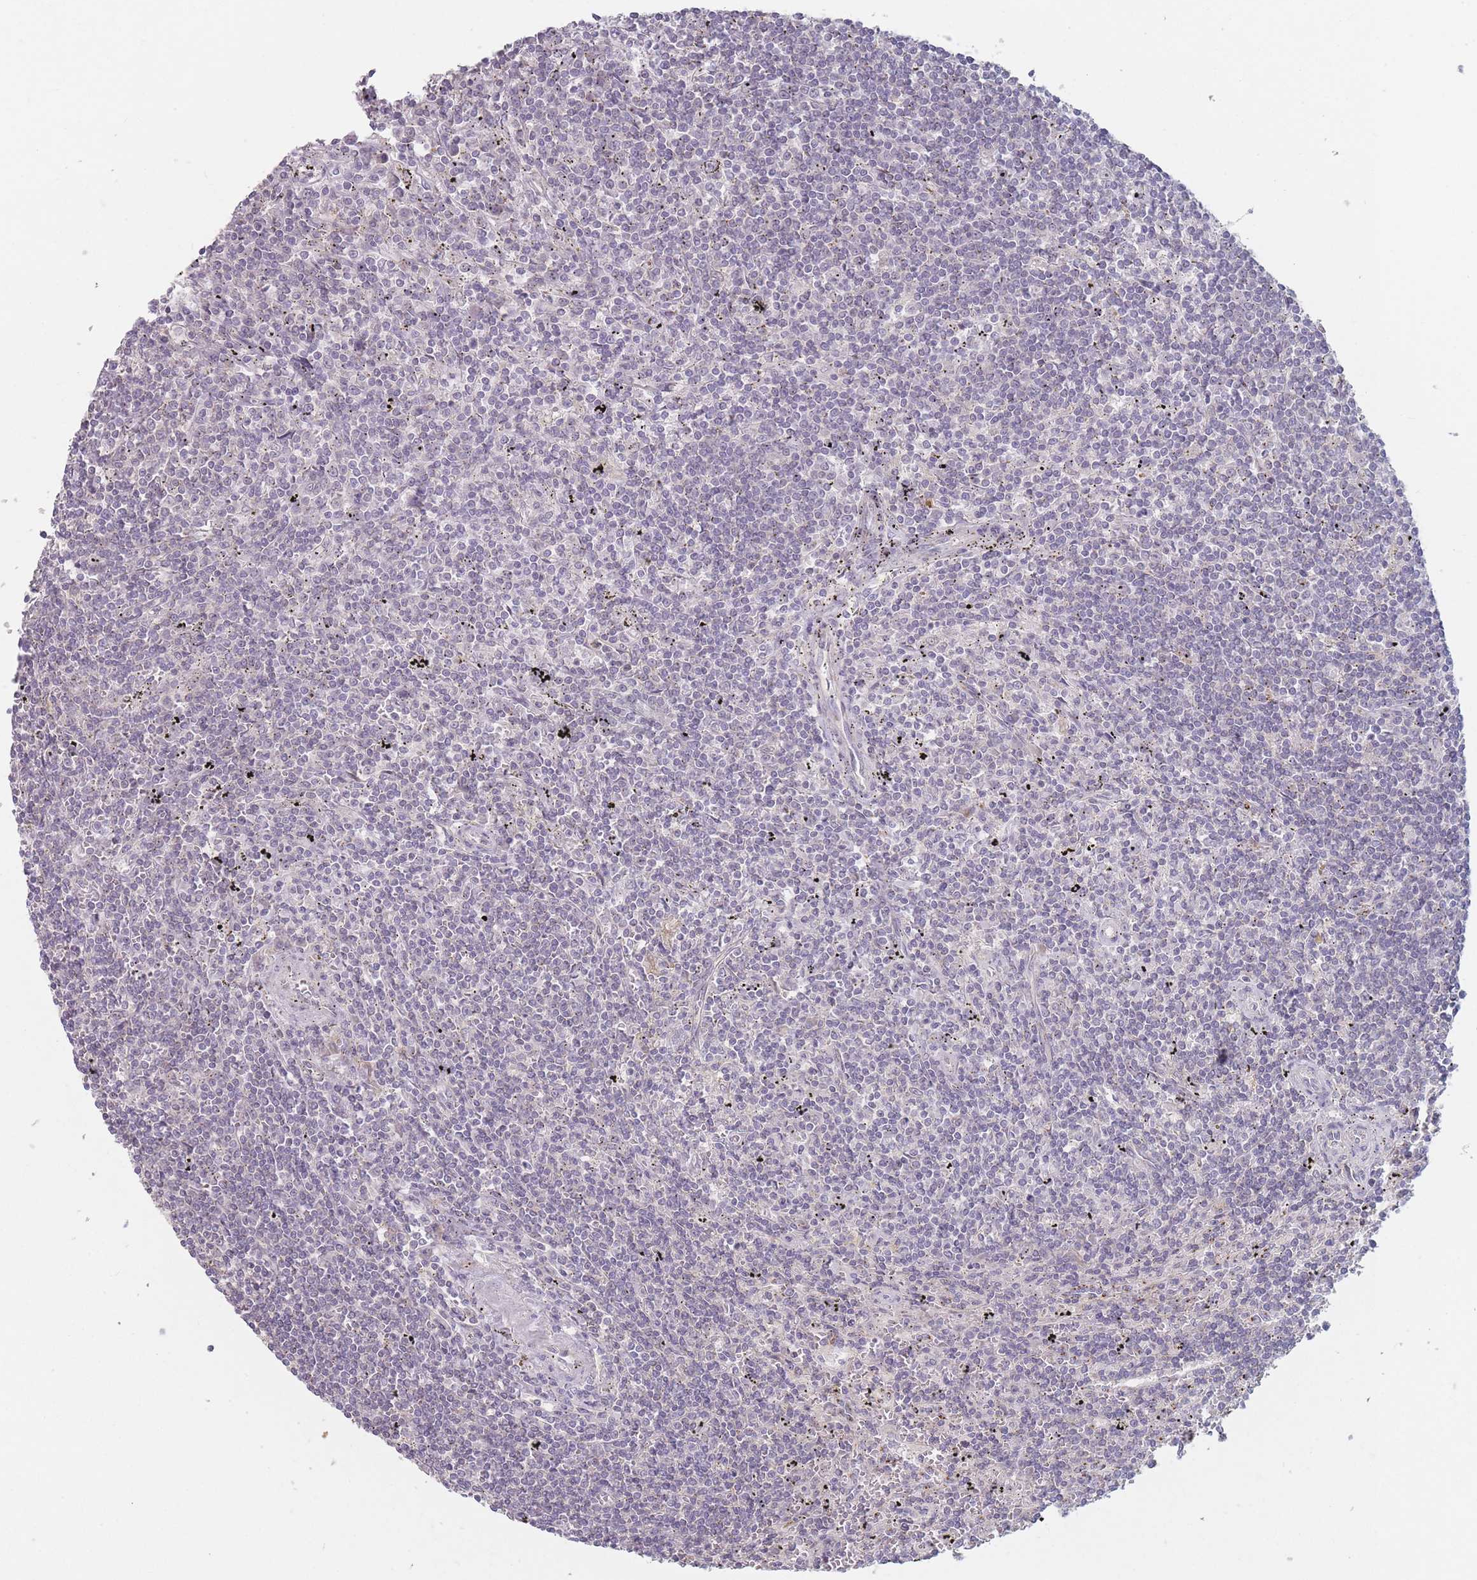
{"staining": {"intensity": "negative", "quantity": "none", "location": "none"}, "tissue": "lymphoma", "cell_type": "Tumor cells", "image_type": "cancer", "snomed": [{"axis": "morphology", "description": "Malignant lymphoma, non-Hodgkin's type, Low grade"}, {"axis": "topography", "description": "Spleen"}], "caption": "Micrograph shows no protein expression in tumor cells of lymphoma tissue.", "gene": "AKAIN1", "patient": {"sex": "male", "age": 76}}